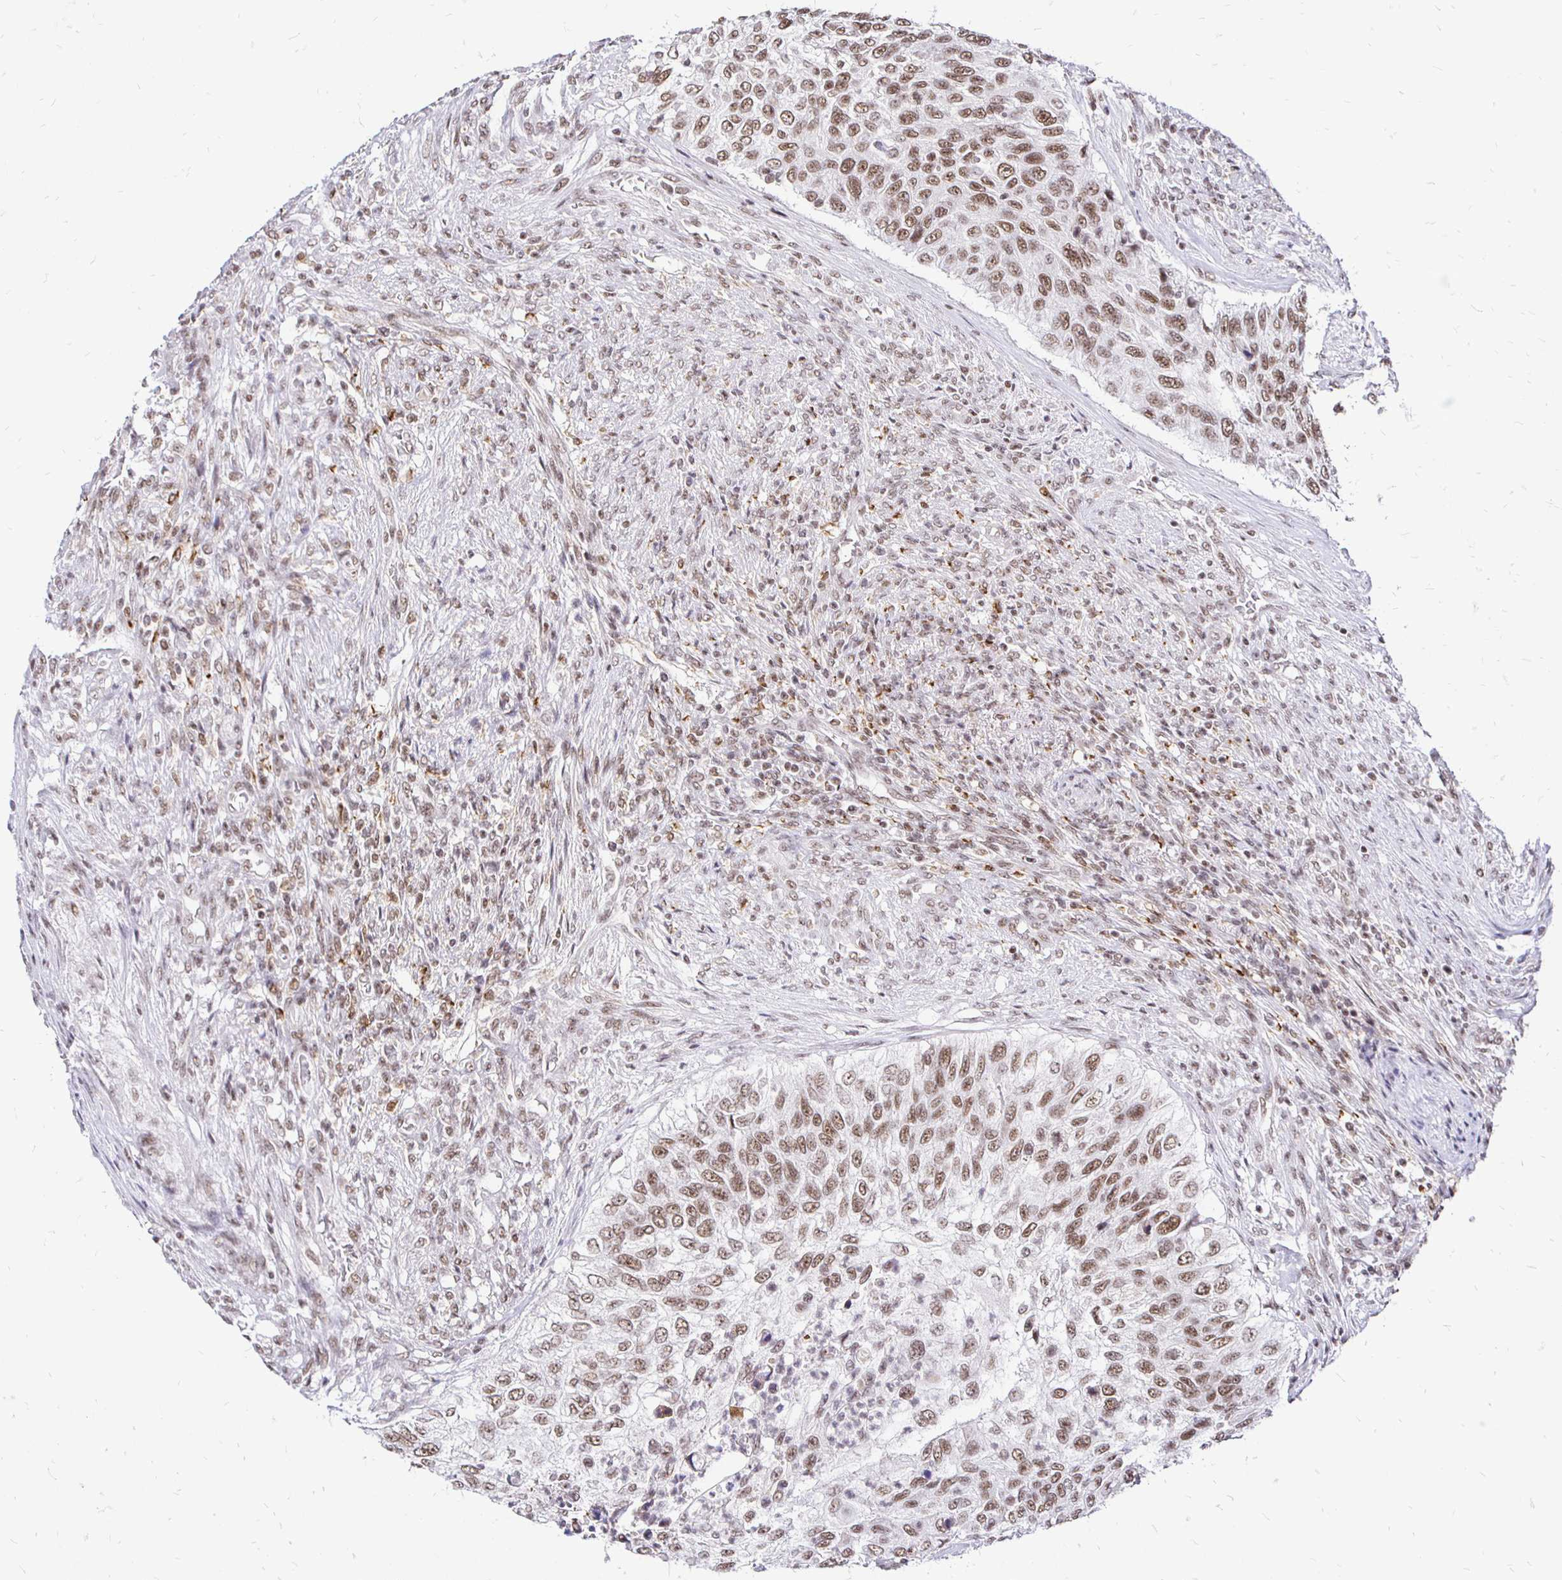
{"staining": {"intensity": "moderate", "quantity": ">75%", "location": "nuclear"}, "tissue": "urothelial cancer", "cell_type": "Tumor cells", "image_type": "cancer", "snomed": [{"axis": "morphology", "description": "Urothelial carcinoma, High grade"}, {"axis": "topography", "description": "Urinary bladder"}], "caption": "Moderate nuclear protein expression is appreciated in approximately >75% of tumor cells in urothelial cancer.", "gene": "SIN3A", "patient": {"sex": "female", "age": 60}}